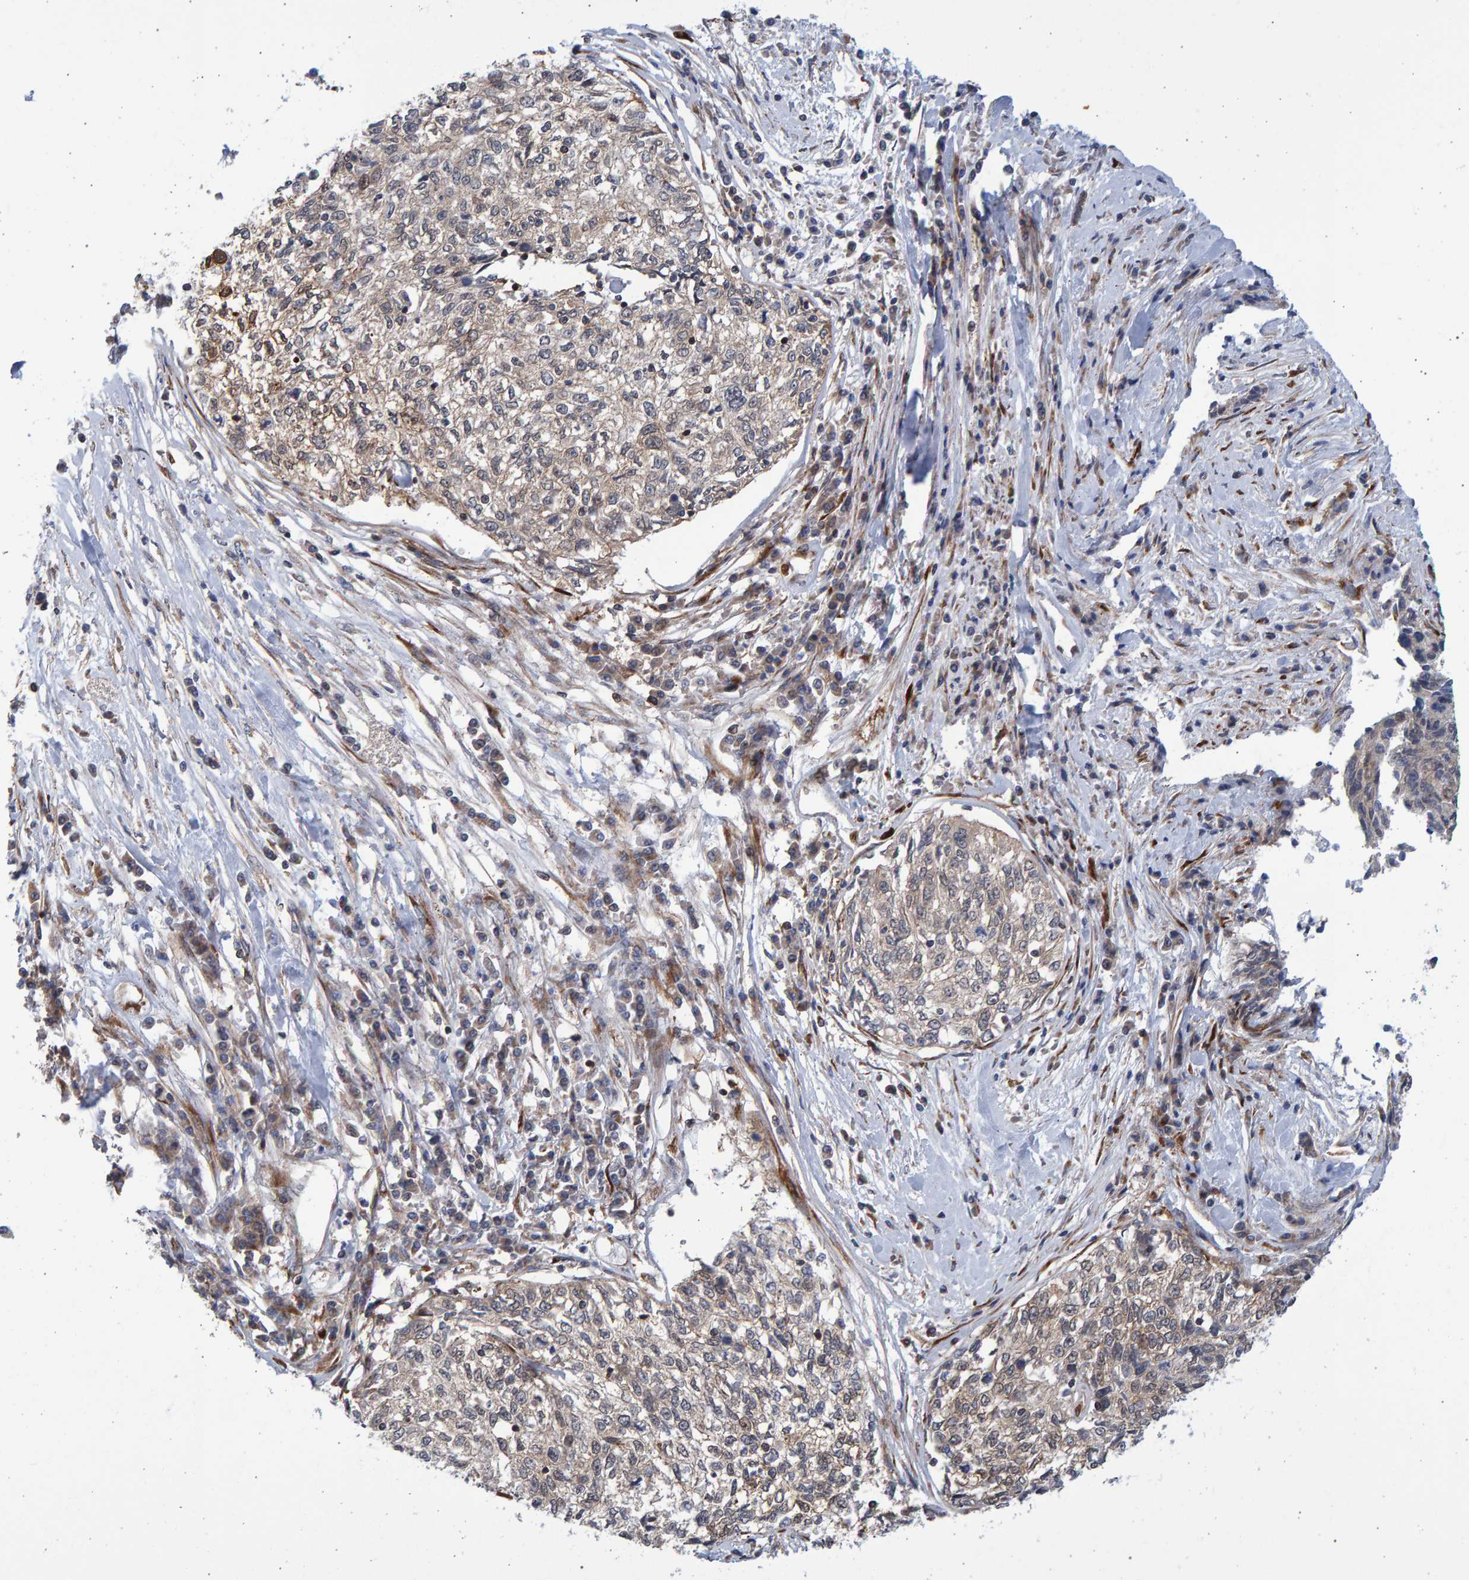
{"staining": {"intensity": "weak", "quantity": "<25%", "location": "cytoplasmic/membranous"}, "tissue": "cervical cancer", "cell_type": "Tumor cells", "image_type": "cancer", "snomed": [{"axis": "morphology", "description": "Squamous cell carcinoma, NOS"}, {"axis": "topography", "description": "Cervix"}], "caption": "Squamous cell carcinoma (cervical) was stained to show a protein in brown. There is no significant expression in tumor cells.", "gene": "LRBA", "patient": {"sex": "female", "age": 57}}